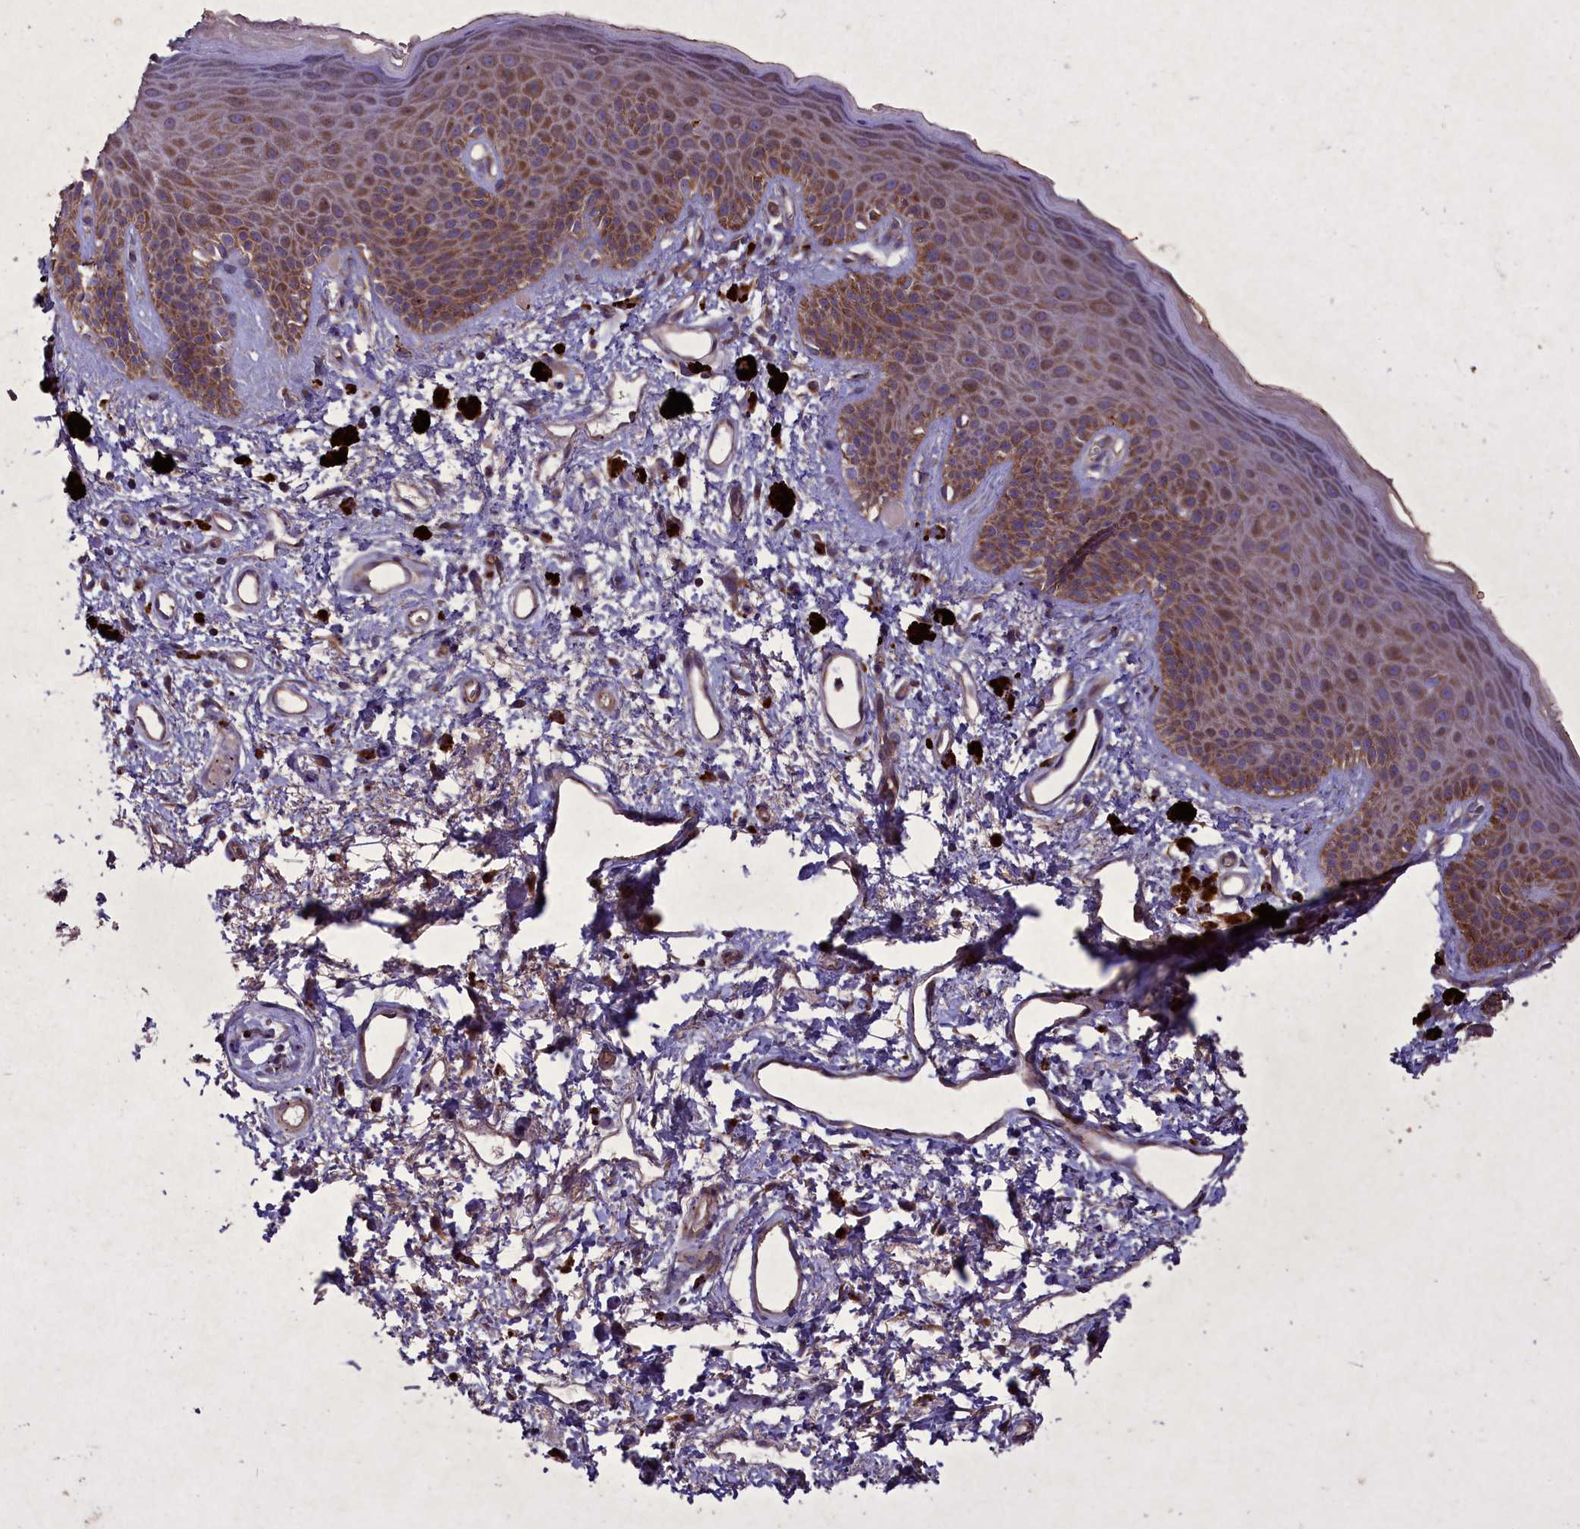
{"staining": {"intensity": "moderate", "quantity": ">75%", "location": "cytoplasmic/membranous"}, "tissue": "skin", "cell_type": "Epidermal cells", "image_type": "normal", "snomed": [{"axis": "morphology", "description": "Normal tissue, NOS"}, {"axis": "topography", "description": "Anal"}], "caption": "Normal skin demonstrates moderate cytoplasmic/membranous positivity in about >75% of epidermal cells, visualized by immunohistochemistry. The staining was performed using DAB to visualize the protein expression in brown, while the nuclei were stained in blue with hematoxylin (Magnification: 20x).", "gene": "CIAO2B", "patient": {"sex": "female", "age": 46}}